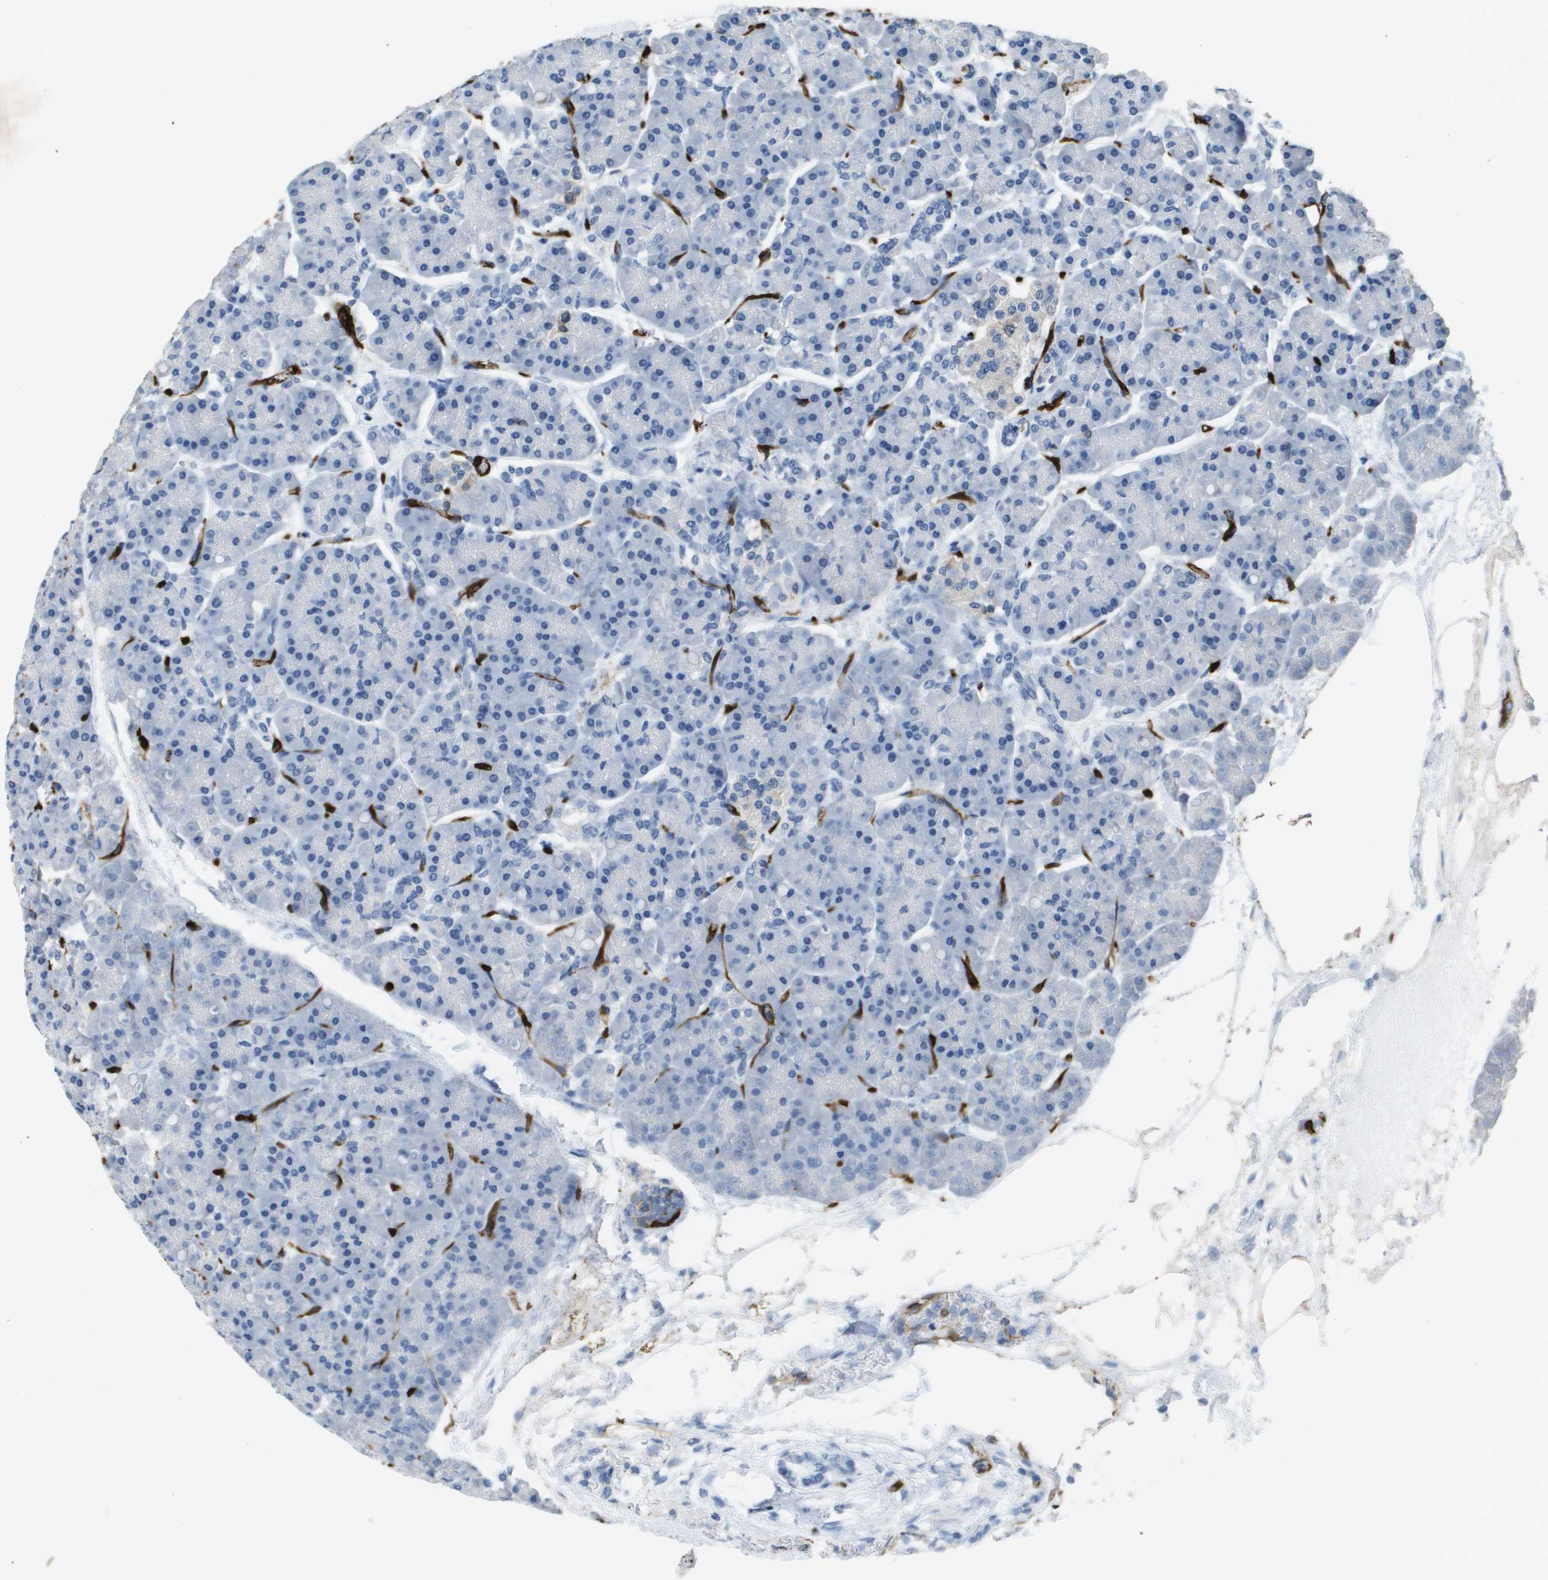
{"staining": {"intensity": "negative", "quantity": "none", "location": "none"}, "tissue": "pancreas", "cell_type": "Exocrine glandular cells", "image_type": "normal", "snomed": [{"axis": "morphology", "description": "Normal tissue, NOS"}, {"axis": "topography", "description": "Pancreas"}], "caption": "Immunohistochemistry (IHC) image of normal pancreas: human pancreas stained with DAB exhibits no significant protein staining in exocrine glandular cells. The staining is performed using DAB (3,3'-diaminobenzidine) brown chromogen with nuclei counter-stained in using hematoxylin.", "gene": "FABP5", "patient": {"sex": "female", "age": 70}}